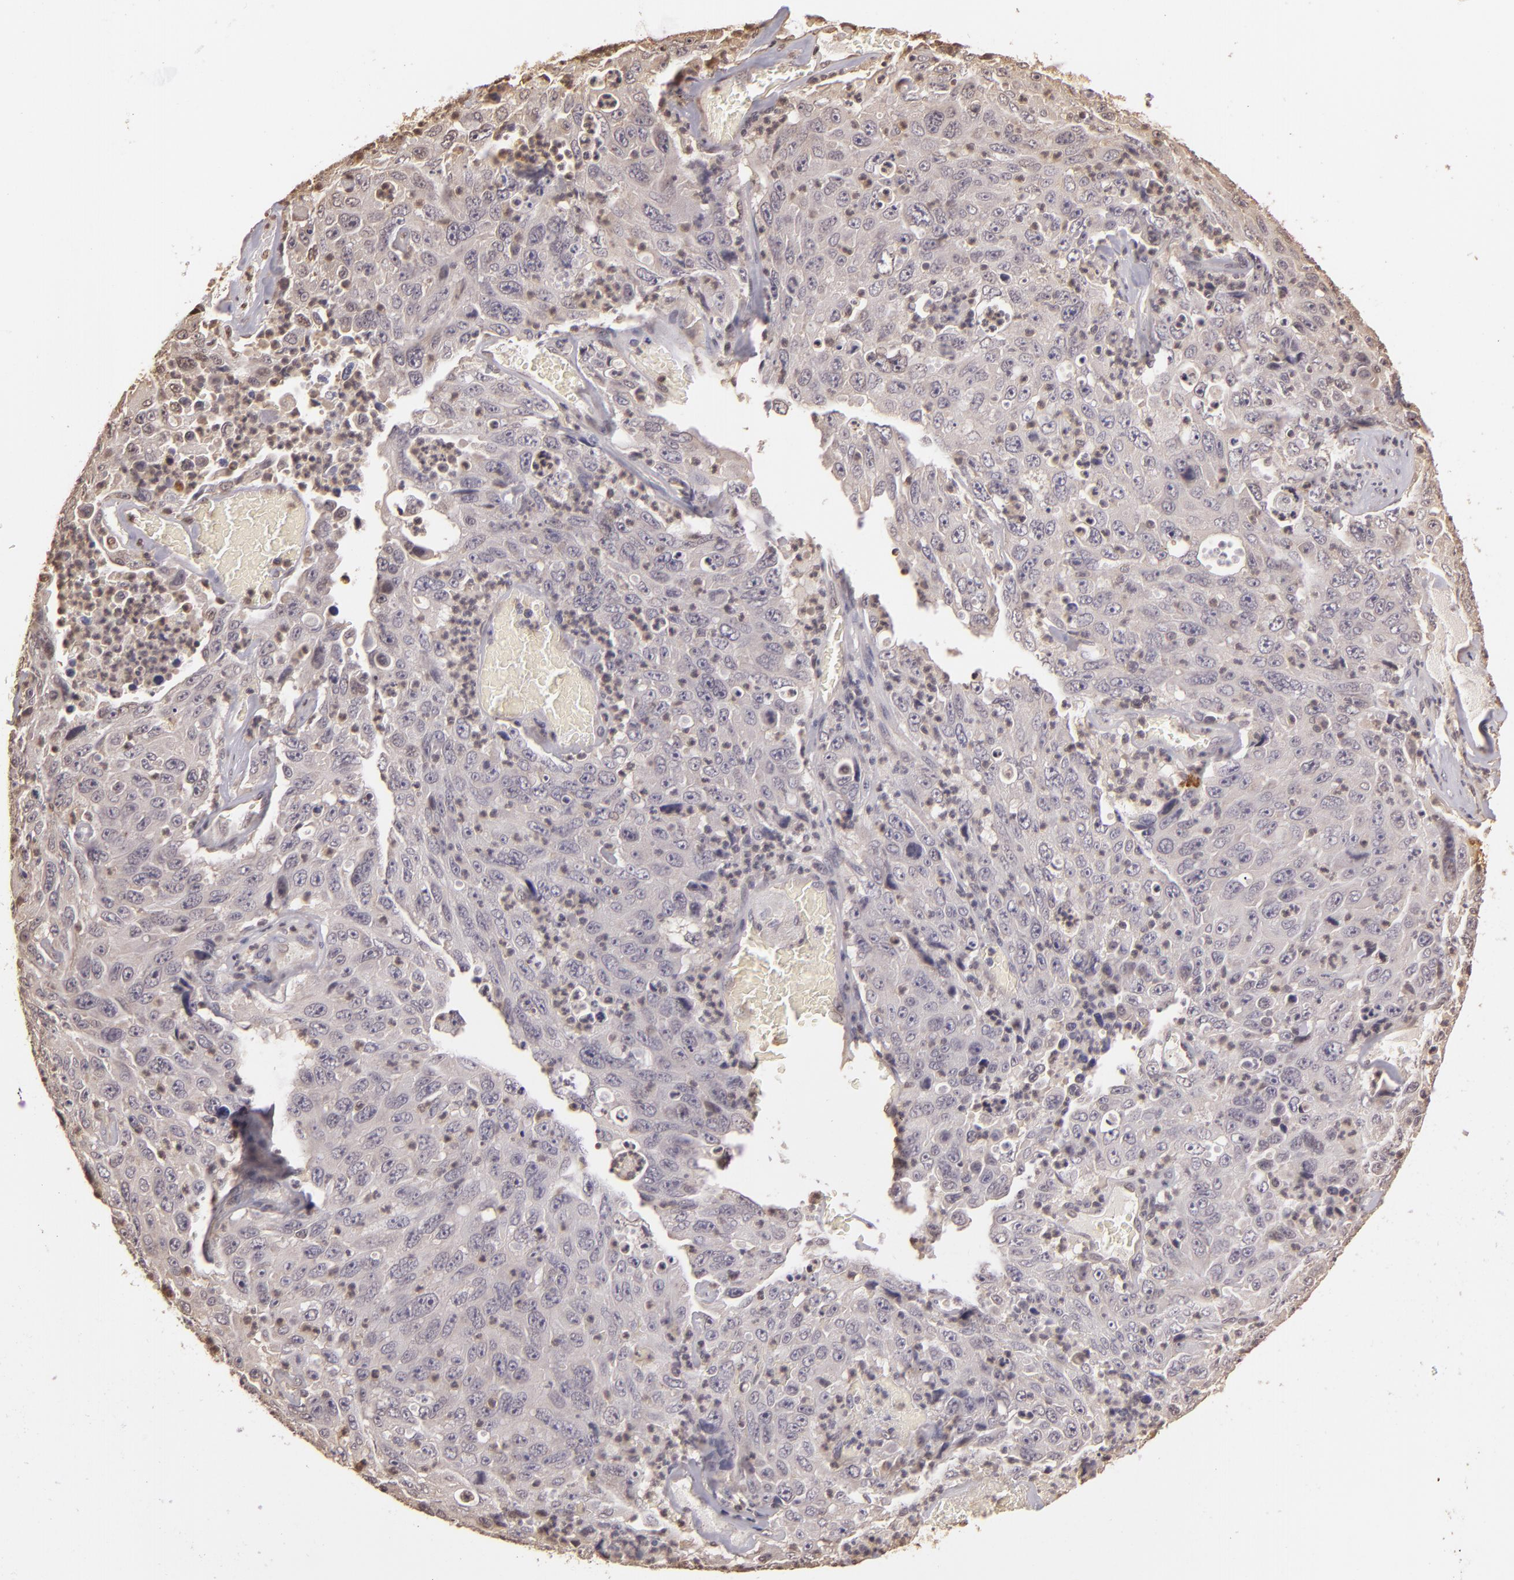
{"staining": {"intensity": "negative", "quantity": "none", "location": "none"}, "tissue": "lung cancer", "cell_type": "Tumor cells", "image_type": "cancer", "snomed": [{"axis": "morphology", "description": "Squamous cell carcinoma, NOS"}, {"axis": "topography", "description": "Lung"}], "caption": "There is no significant staining in tumor cells of squamous cell carcinoma (lung). The staining is performed using DAB (3,3'-diaminobenzidine) brown chromogen with nuclei counter-stained in using hematoxylin.", "gene": "ARPC2", "patient": {"sex": "male", "age": 64}}